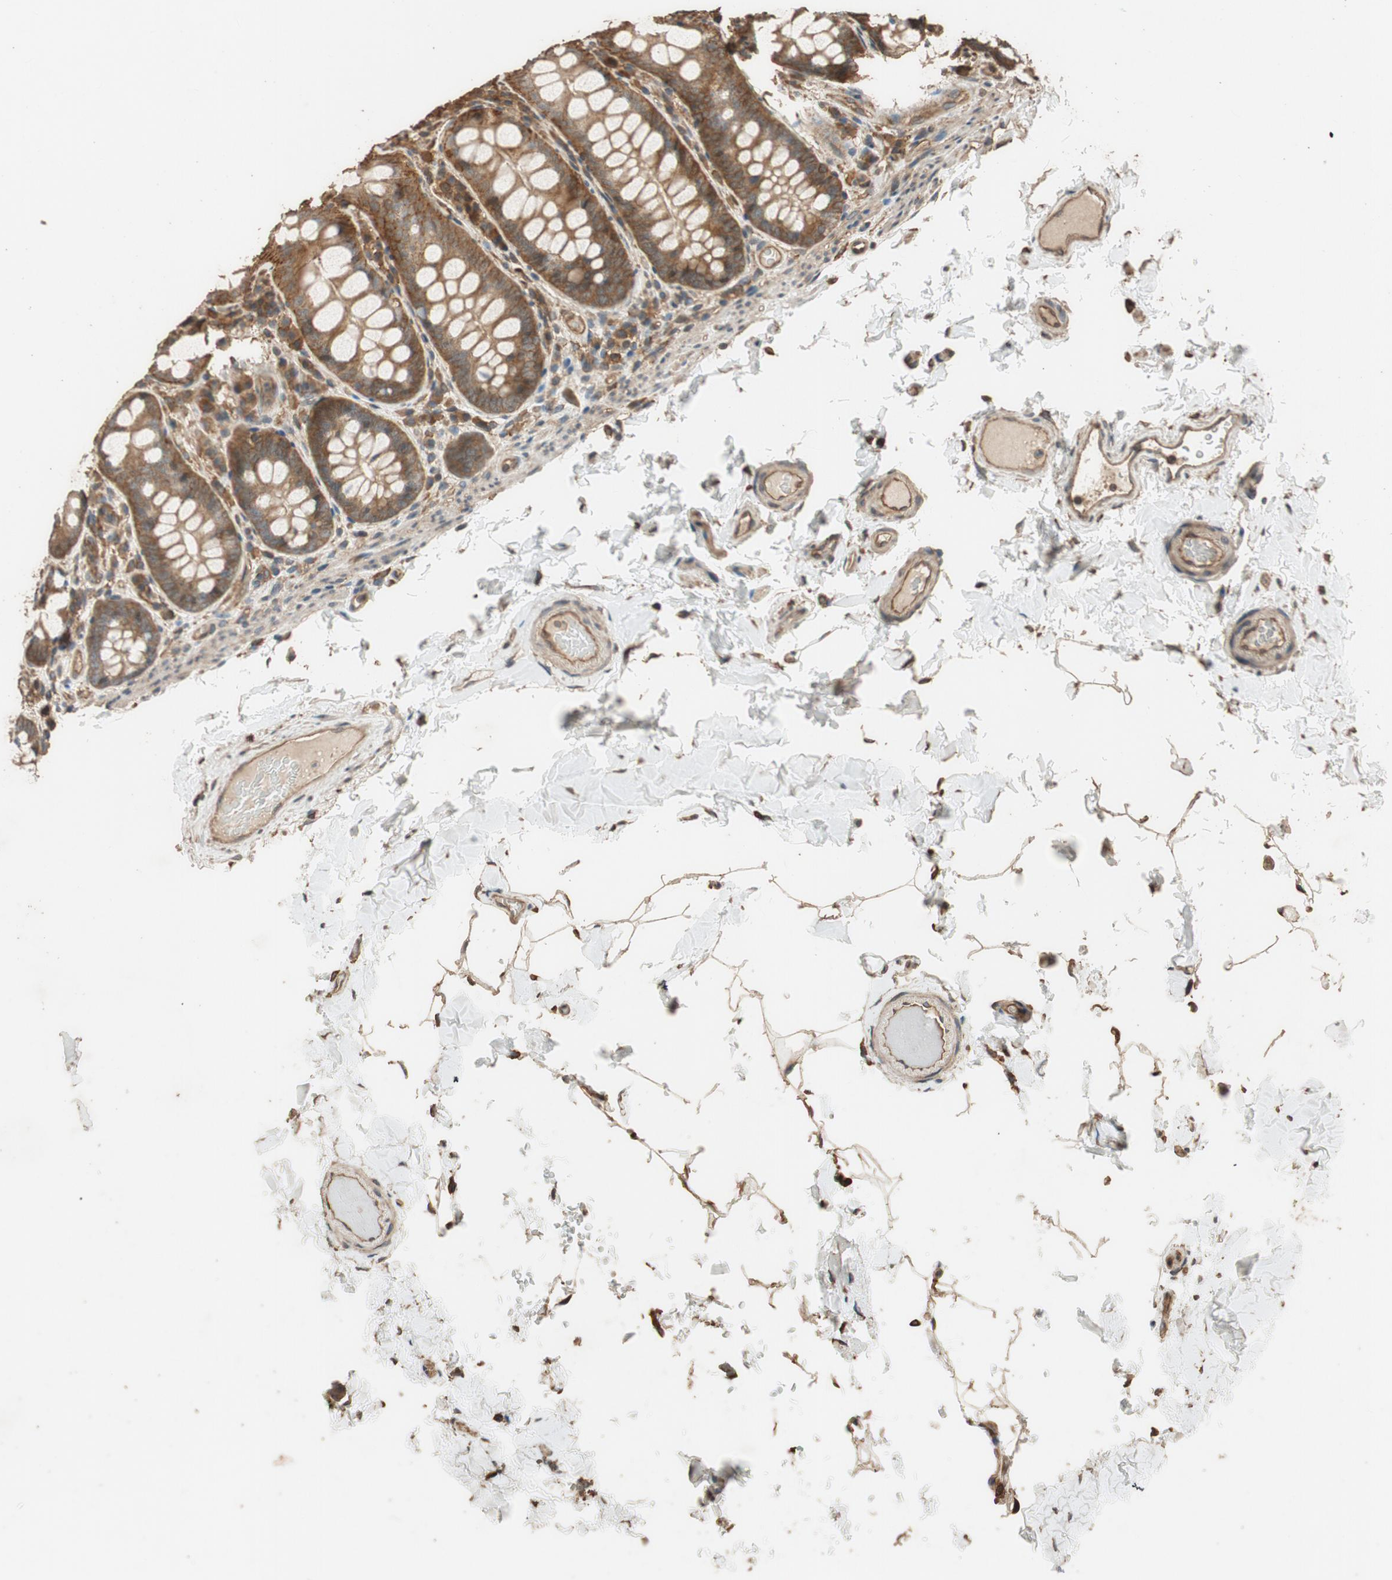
{"staining": {"intensity": "moderate", "quantity": ">75%", "location": "cytoplasmic/membranous"}, "tissue": "colon", "cell_type": "Endothelial cells", "image_type": "normal", "snomed": [{"axis": "morphology", "description": "Normal tissue, NOS"}, {"axis": "topography", "description": "Colon"}], "caption": "A high-resolution image shows IHC staining of benign colon, which reveals moderate cytoplasmic/membranous expression in about >75% of endothelial cells. Immunohistochemistry (ihc) stains the protein in brown and the nuclei are stained blue.", "gene": "MST1R", "patient": {"sex": "female", "age": 61}}